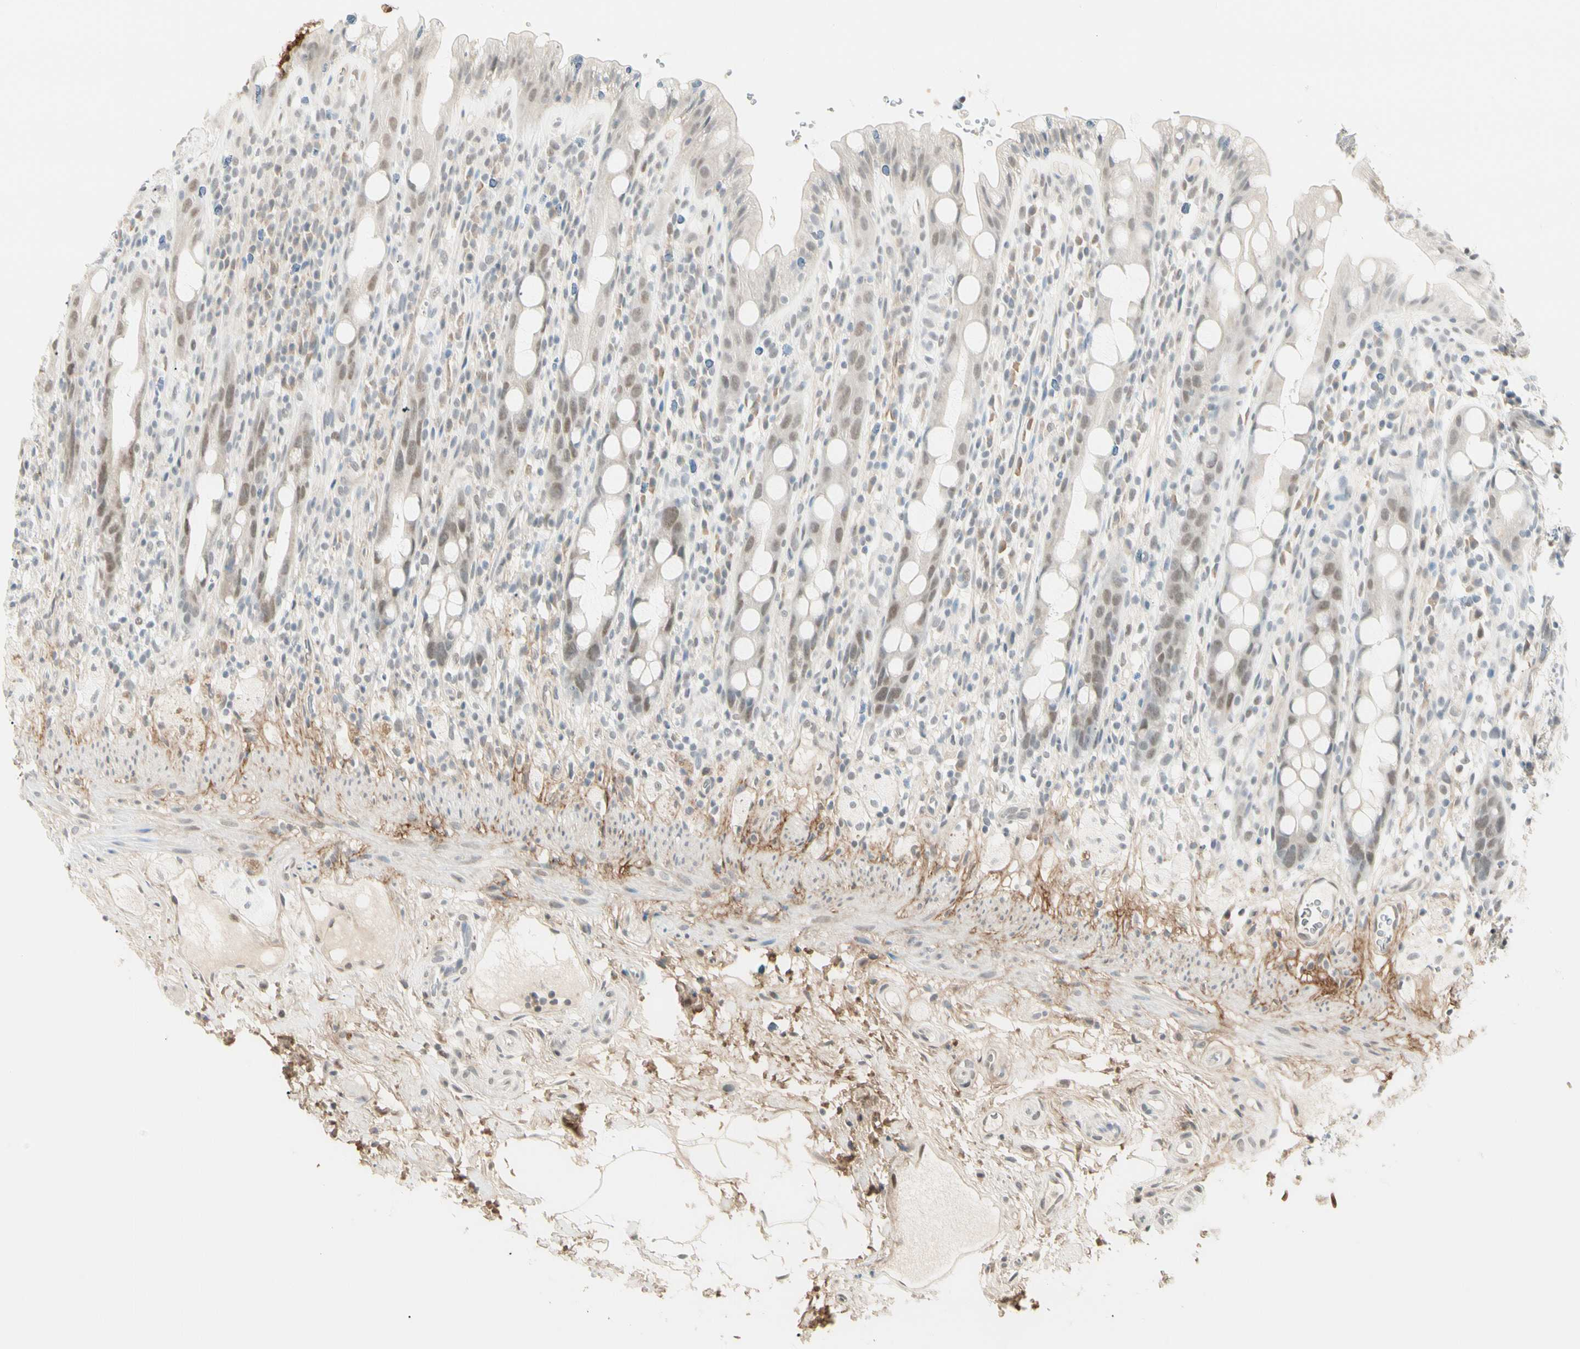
{"staining": {"intensity": "weak", "quantity": "<25%", "location": "nuclear"}, "tissue": "rectum", "cell_type": "Glandular cells", "image_type": "normal", "snomed": [{"axis": "morphology", "description": "Normal tissue, NOS"}, {"axis": "topography", "description": "Rectum"}], "caption": "This is an immunohistochemistry (IHC) micrograph of benign rectum. There is no staining in glandular cells.", "gene": "ASPN", "patient": {"sex": "male", "age": 44}}